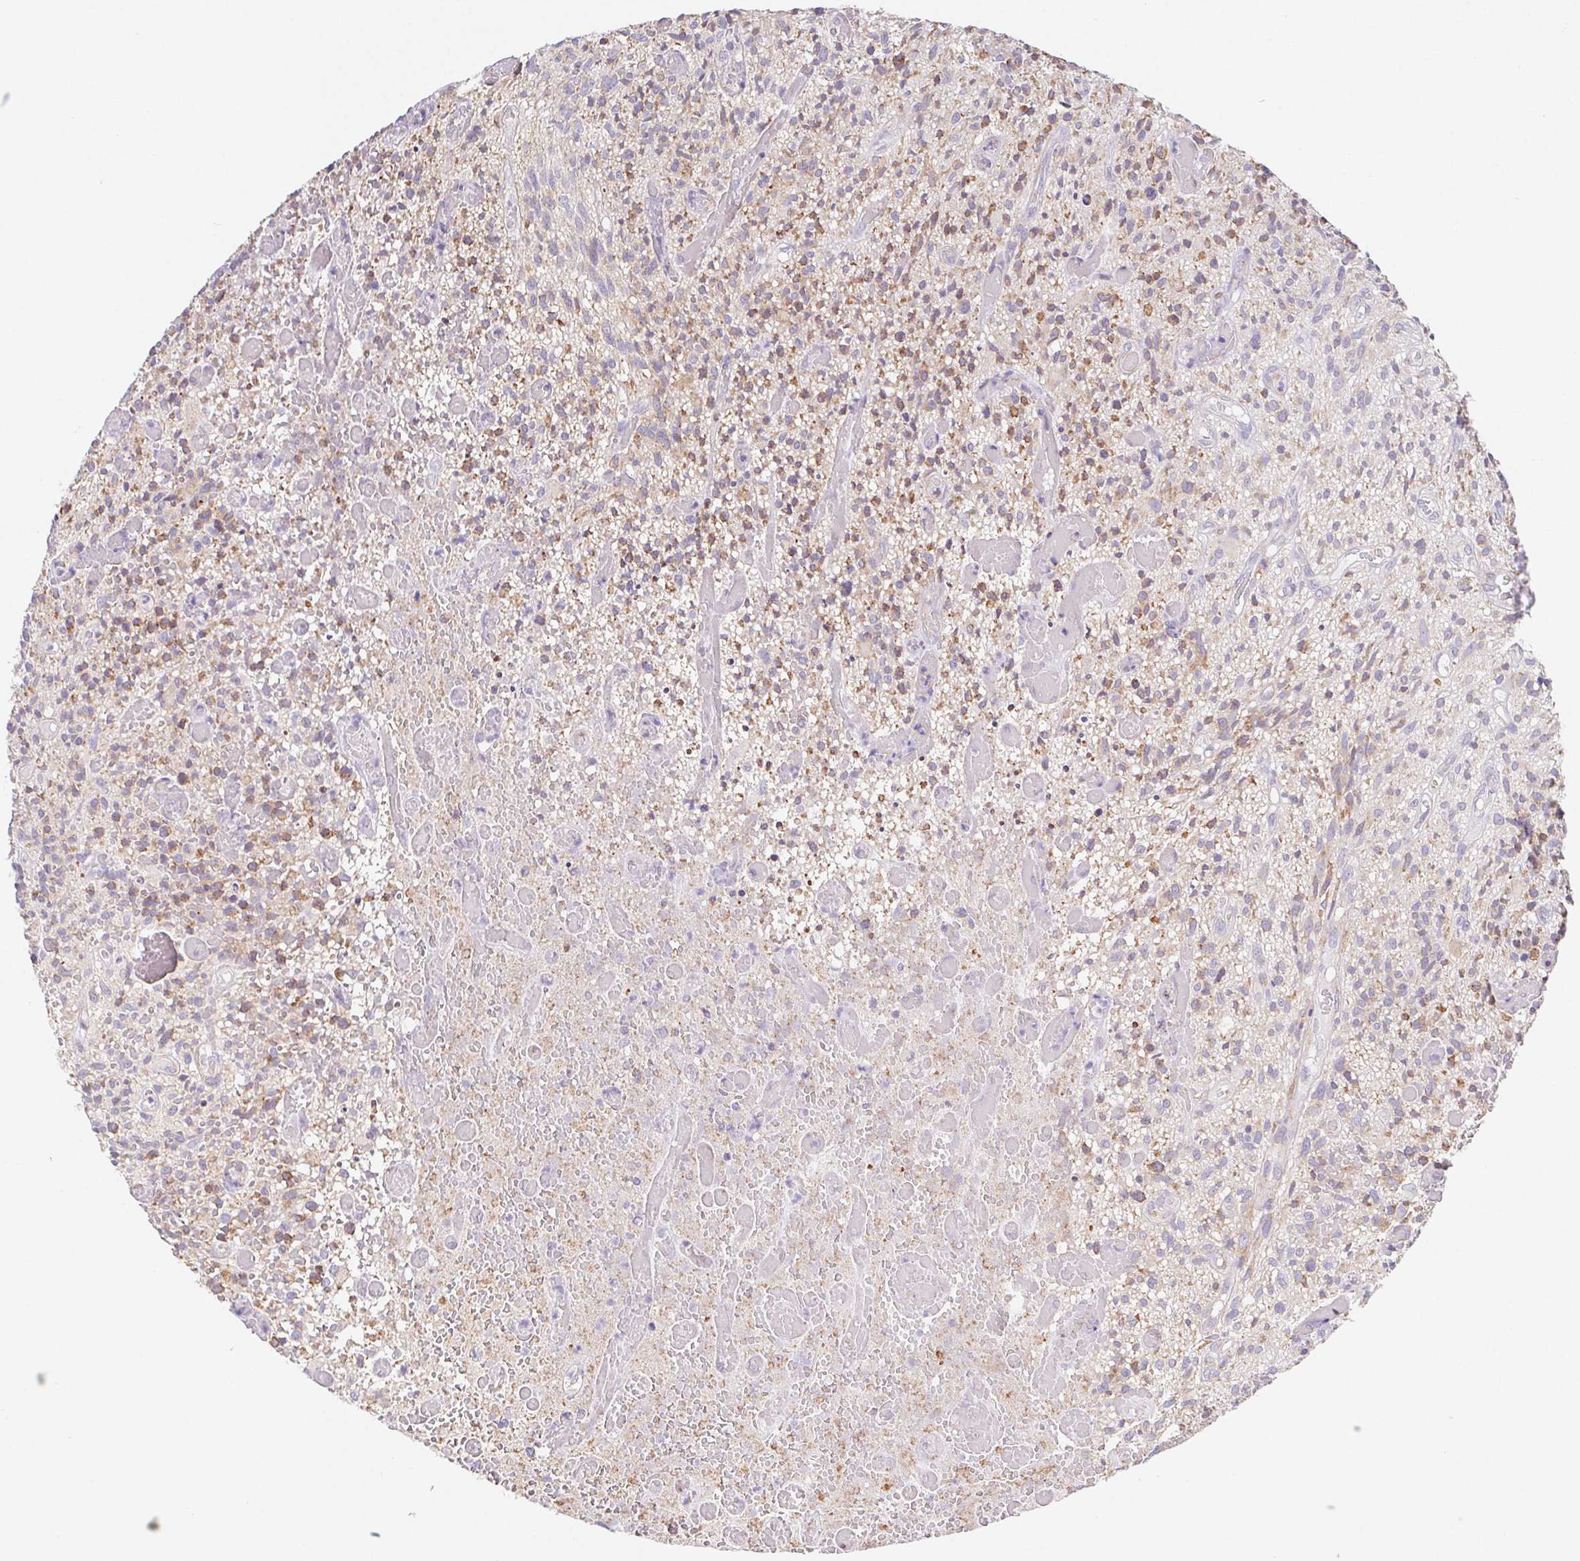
{"staining": {"intensity": "negative", "quantity": "none", "location": "none"}, "tissue": "glioma", "cell_type": "Tumor cells", "image_type": "cancer", "snomed": [{"axis": "morphology", "description": "Glioma, malignant, High grade"}, {"axis": "topography", "description": "Brain"}], "caption": "Glioma stained for a protein using IHC demonstrates no staining tumor cells.", "gene": "ADAM8", "patient": {"sex": "male", "age": 75}}